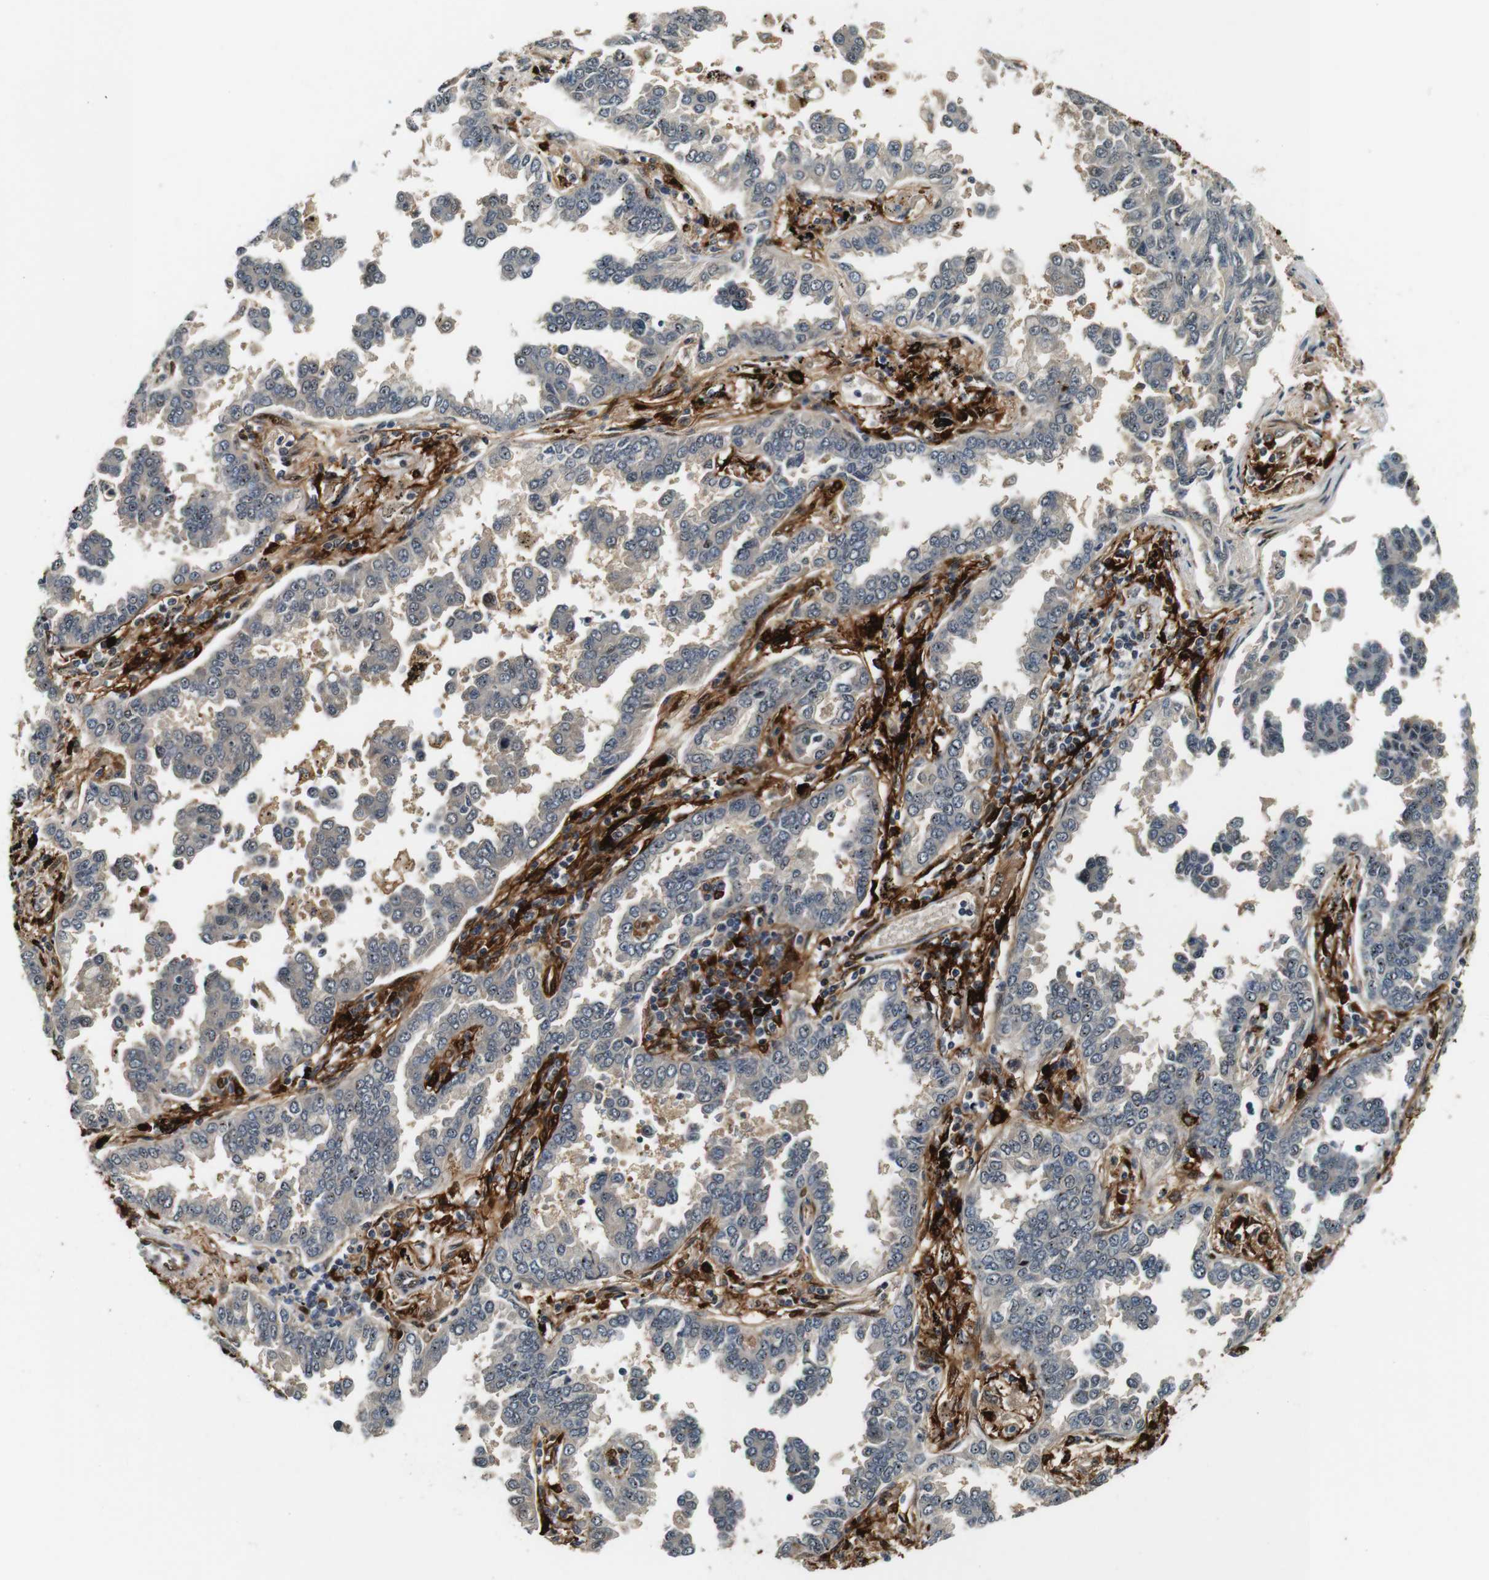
{"staining": {"intensity": "weak", "quantity": "<25%", "location": "cytoplasmic/membranous"}, "tissue": "lung cancer", "cell_type": "Tumor cells", "image_type": "cancer", "snomed": [{"axis": "morphology", "description": "Normal tissue, NOS"}, {"axis": "morphology", "description": "Adenocarcinoma, NOS"}, {"axis": "topography", "description": "Lung"}], "caption": "Tumor cells are negative for brown protein staining in lung cancer (adenocarcinoma).", "gene": "LXN", "patient": {"sex": "male", "age": 59}}